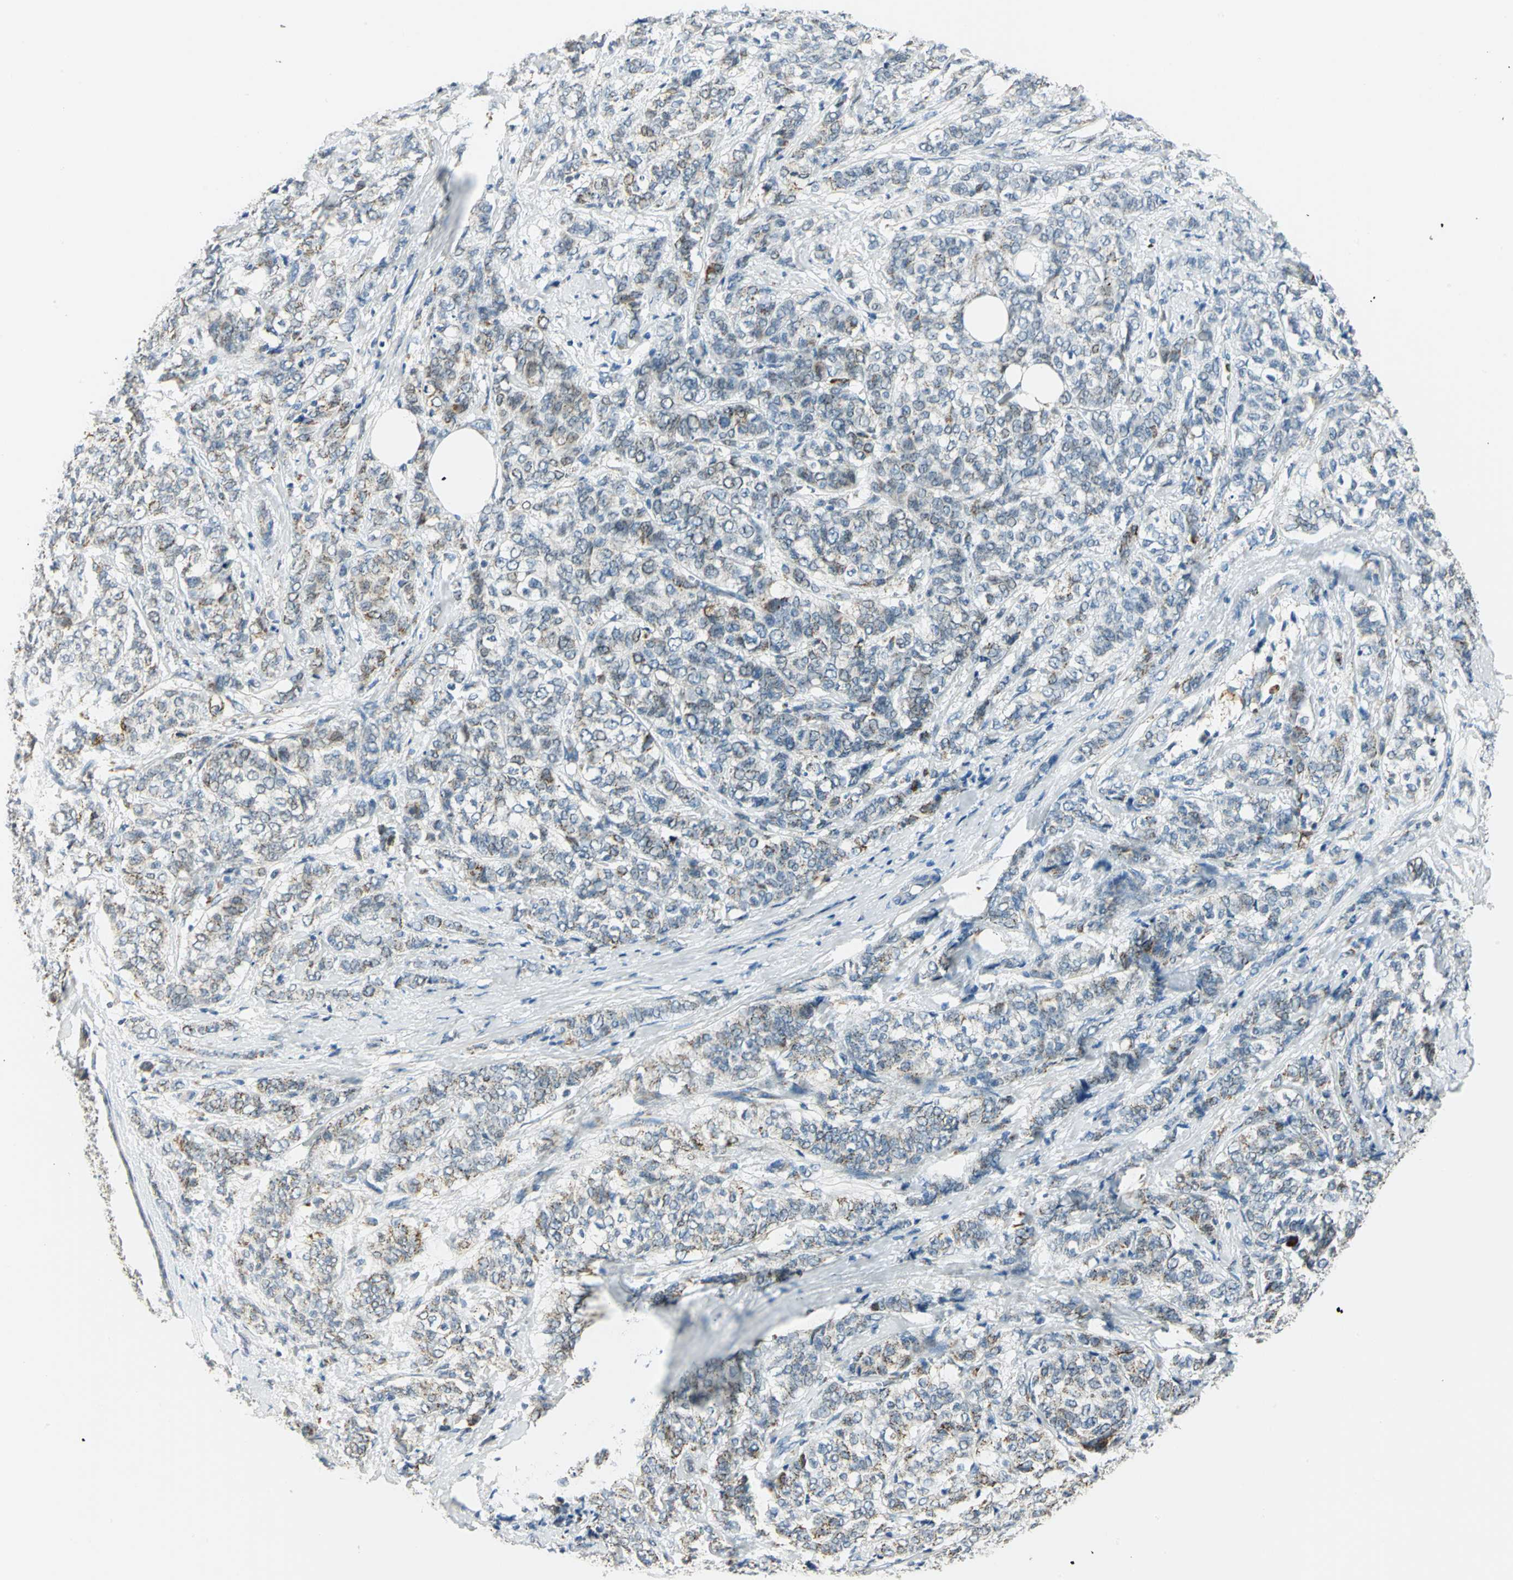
{"staining": {"intensity": "moderate", "quantity": "25%-75%", "location": "cytoplasmic/membranous"}, "tissue": "breast cancer", "cell_type": "Tumor cells", "image_type": "cancer", "snomed": [{"axis": "morphology", "description": "Lobular carcinoma"}, {"axis": "topography", "description": "Breast"}], "caption": "Immunohistochemistry (IHC) photomicrograph of neoplastic tissue: human breast cancer stained using immunohistochemistry demonstrates medium levels of moderate protein expression localized specifically in the cytoplasmic/membranous of tumor cells, appearing as a cytoplasmic/membranous brown color.", "gene": "ACADM", "patient": {"sex": "female", "age": 60}}